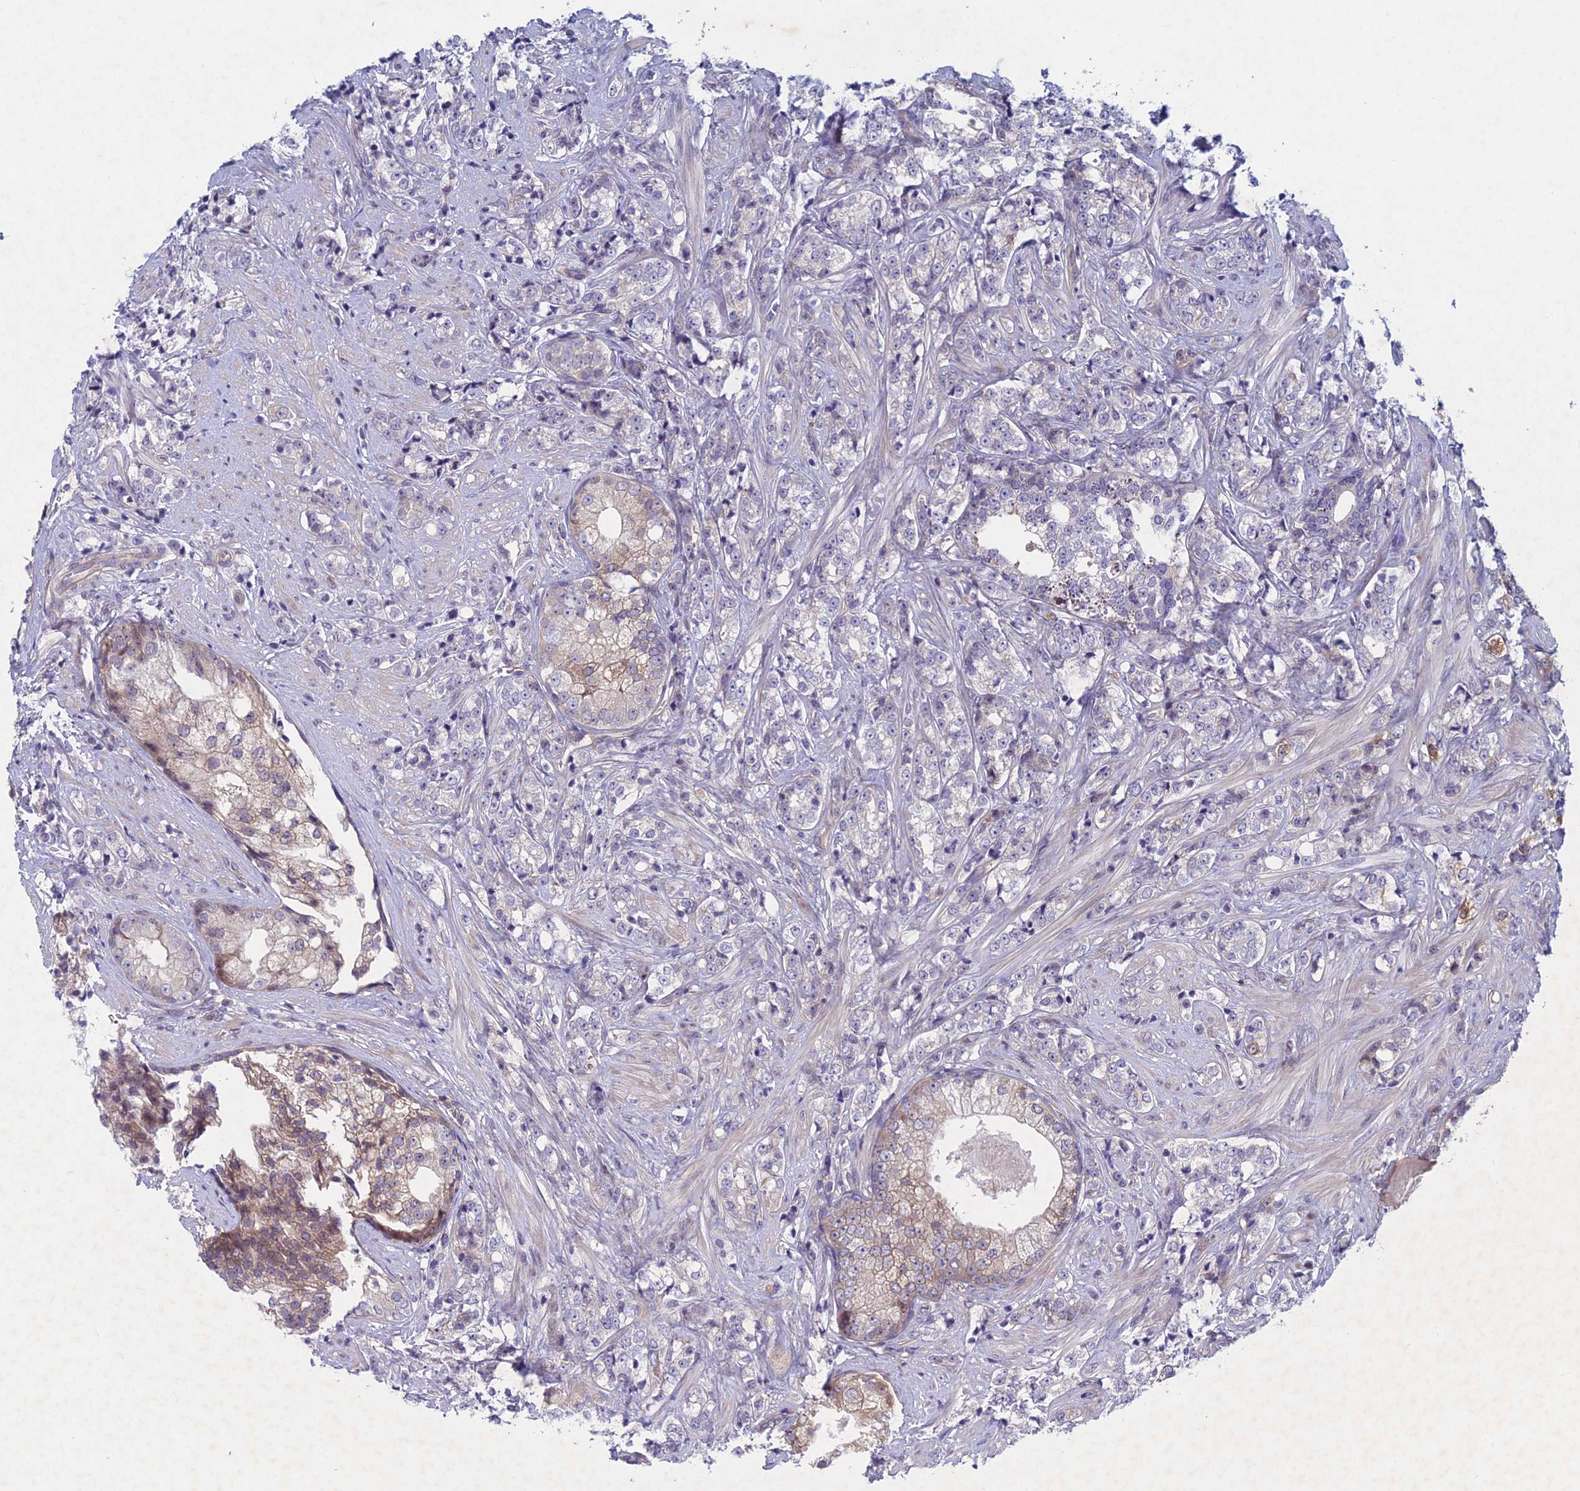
{"staining": {"intensity": "negative", "quantity": "none", "location": "none"}, "tissue": "prostate cancer", "cell_type": "Tumor cells", "image_type": "cancer", "snomed": [{"axis": "morphology", "description": "Adenocarcinoma, High grade"}, {"axis": "topography", "description": "Prostate"}], "caption": "There is no significant positivity in tumor cells of prostate high-grade adenocarcinoma. Brightfield microscopy of immunohistochemistry stained with DAB (3,3'-diaminobenzidine) (brown) and hematoxylin (blue), captured at high magnification.", "gene": "PTHLH", "patient": {"sex": "male", "age": 69}}